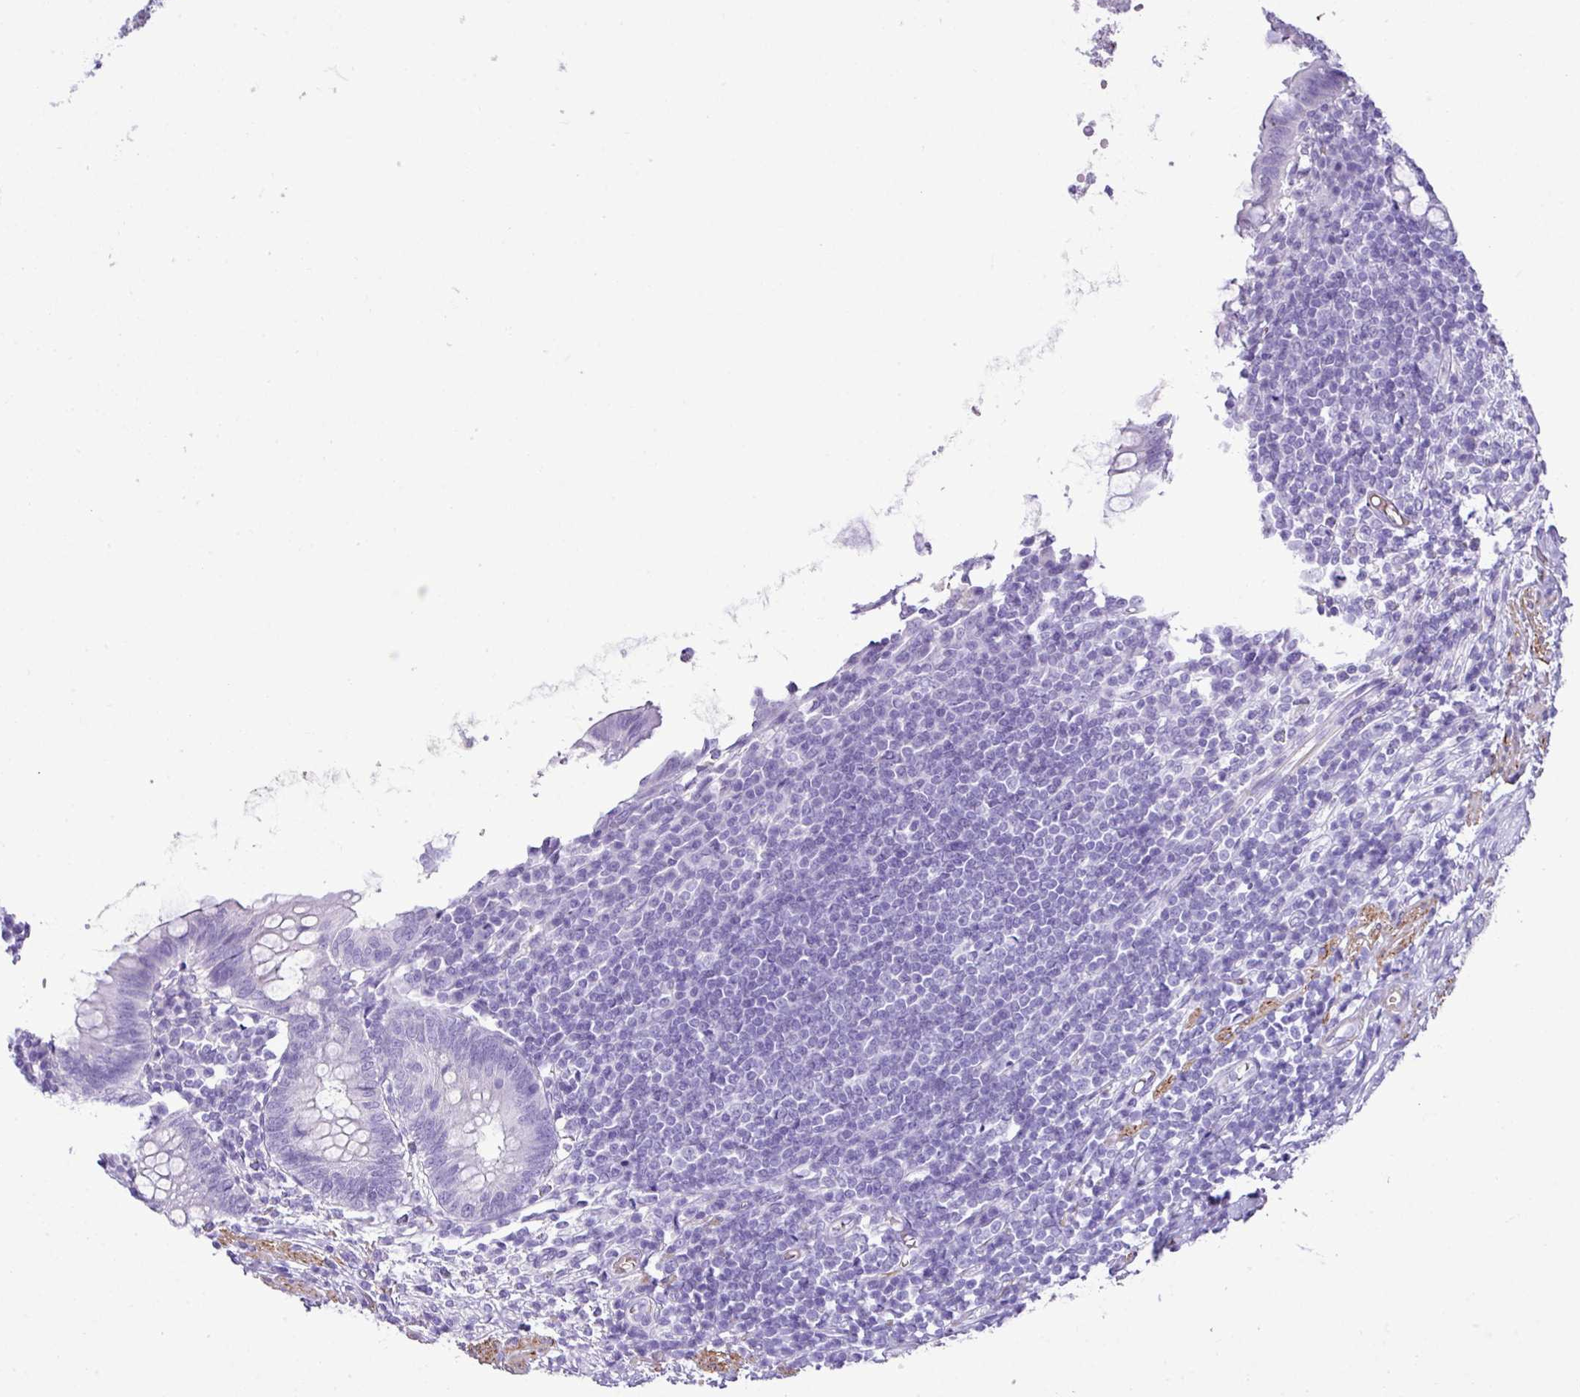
{"staining": {"intensity": "negative", "quantity": "none", "location": "none"}, "tissue": "appendix", "cell_type": "Glandular cells", "image_type": "normal", "snomed": [{"axis": "morphology", "description": "Normal tissue, NOS"}, {"axis": "topography", "description": "Appendix"}], "caption": "Protein analysis of normal appendix shows no significant expression in glandular cells.", "gene": "ZSCAN5A", "patient": {"sex": "male", "age": 83}}